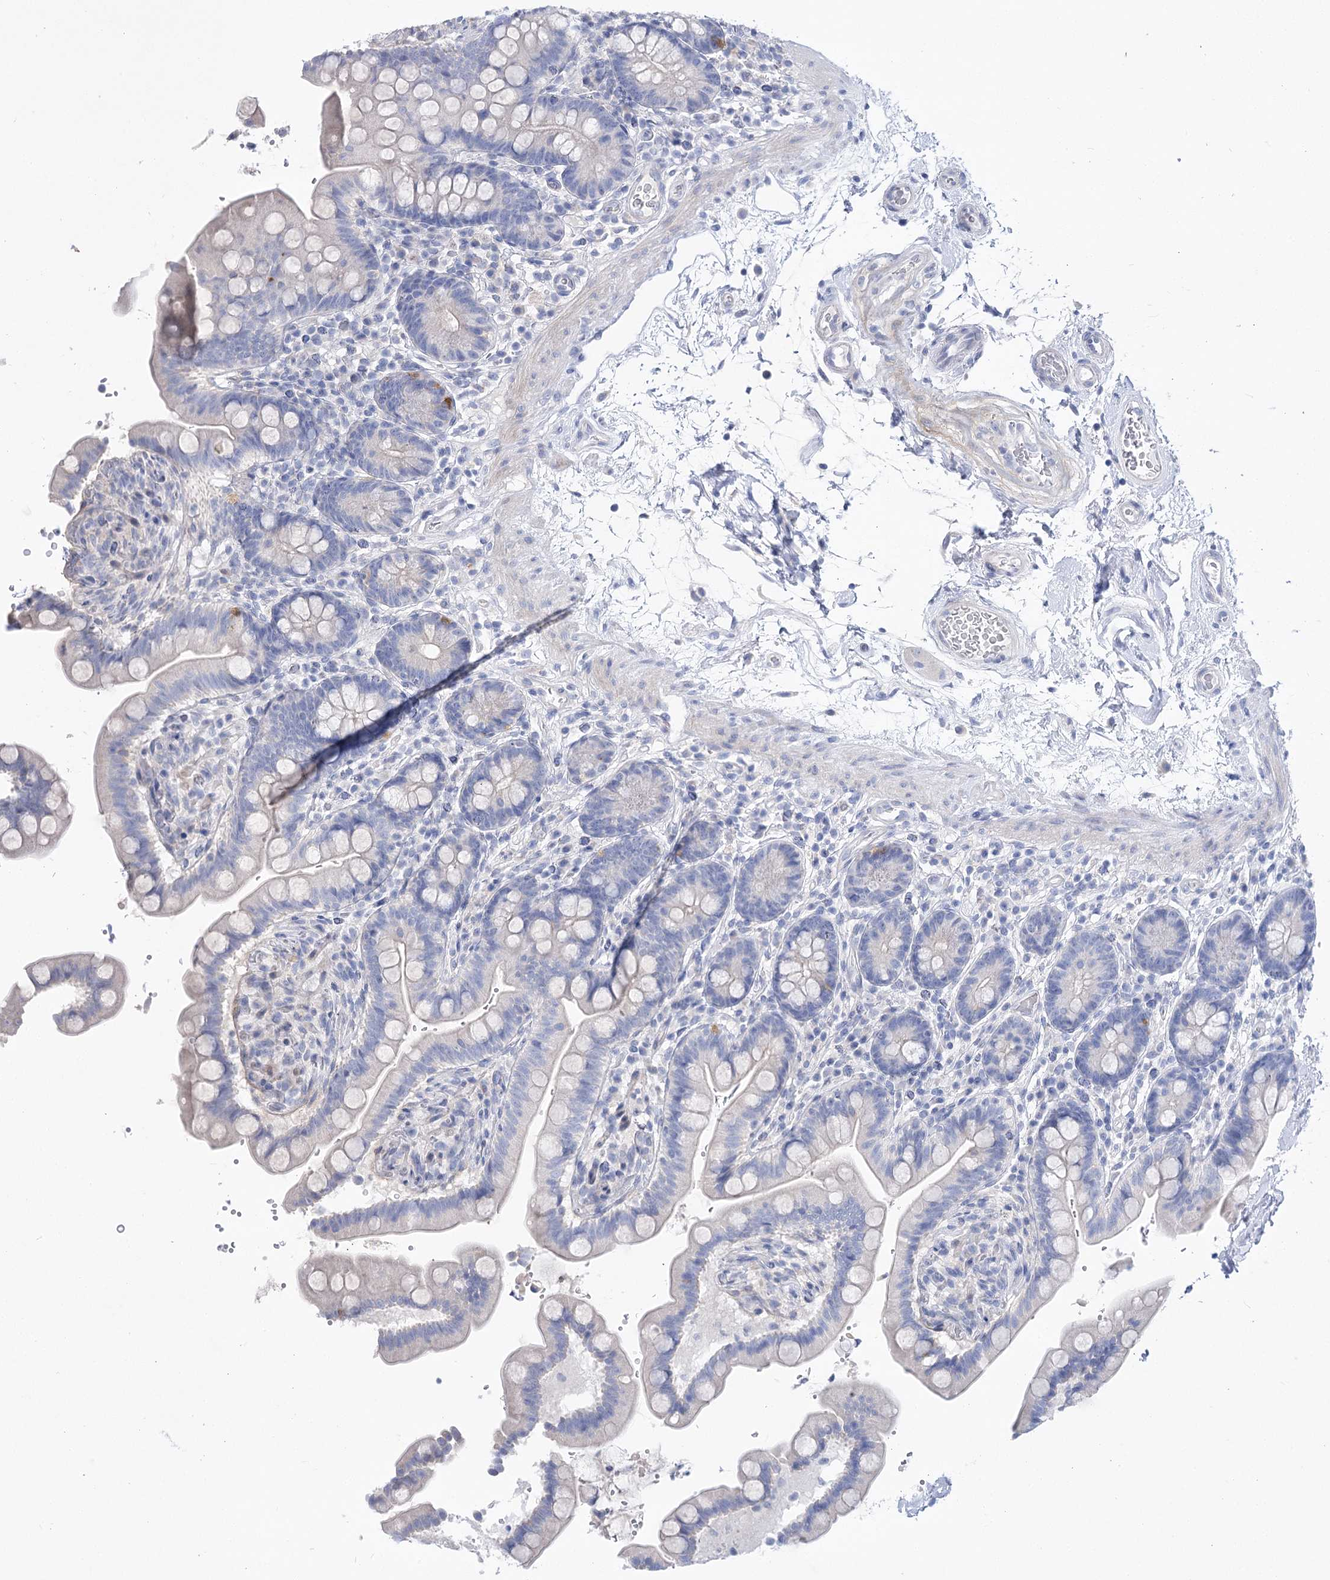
{"staining": {"intensity": "weak", "quantity": "<25%", "location": "cytoplasmic/membranous"}, "tissue": "colon", "cell_type": "Endothelial cells", "image_type": "normal", "snomed": [{"axis": "morphology", "description": "Normal tissue, NOS"}, {"axis": "topography", "description": "Smooth muscle"}, {"axis": "topography", "description": "Colon"}], "caption": "A high-resolution image shows immunohistochemistry (IHC) staining of benign colon, which exhibits no significant staining in endothelial cells. (DAB (3,3'-diaminobenzidine) immunohistochemistry, high magnification).", "gene": "LRRC14B", "patient": {"sex": "male", "age": 73}}